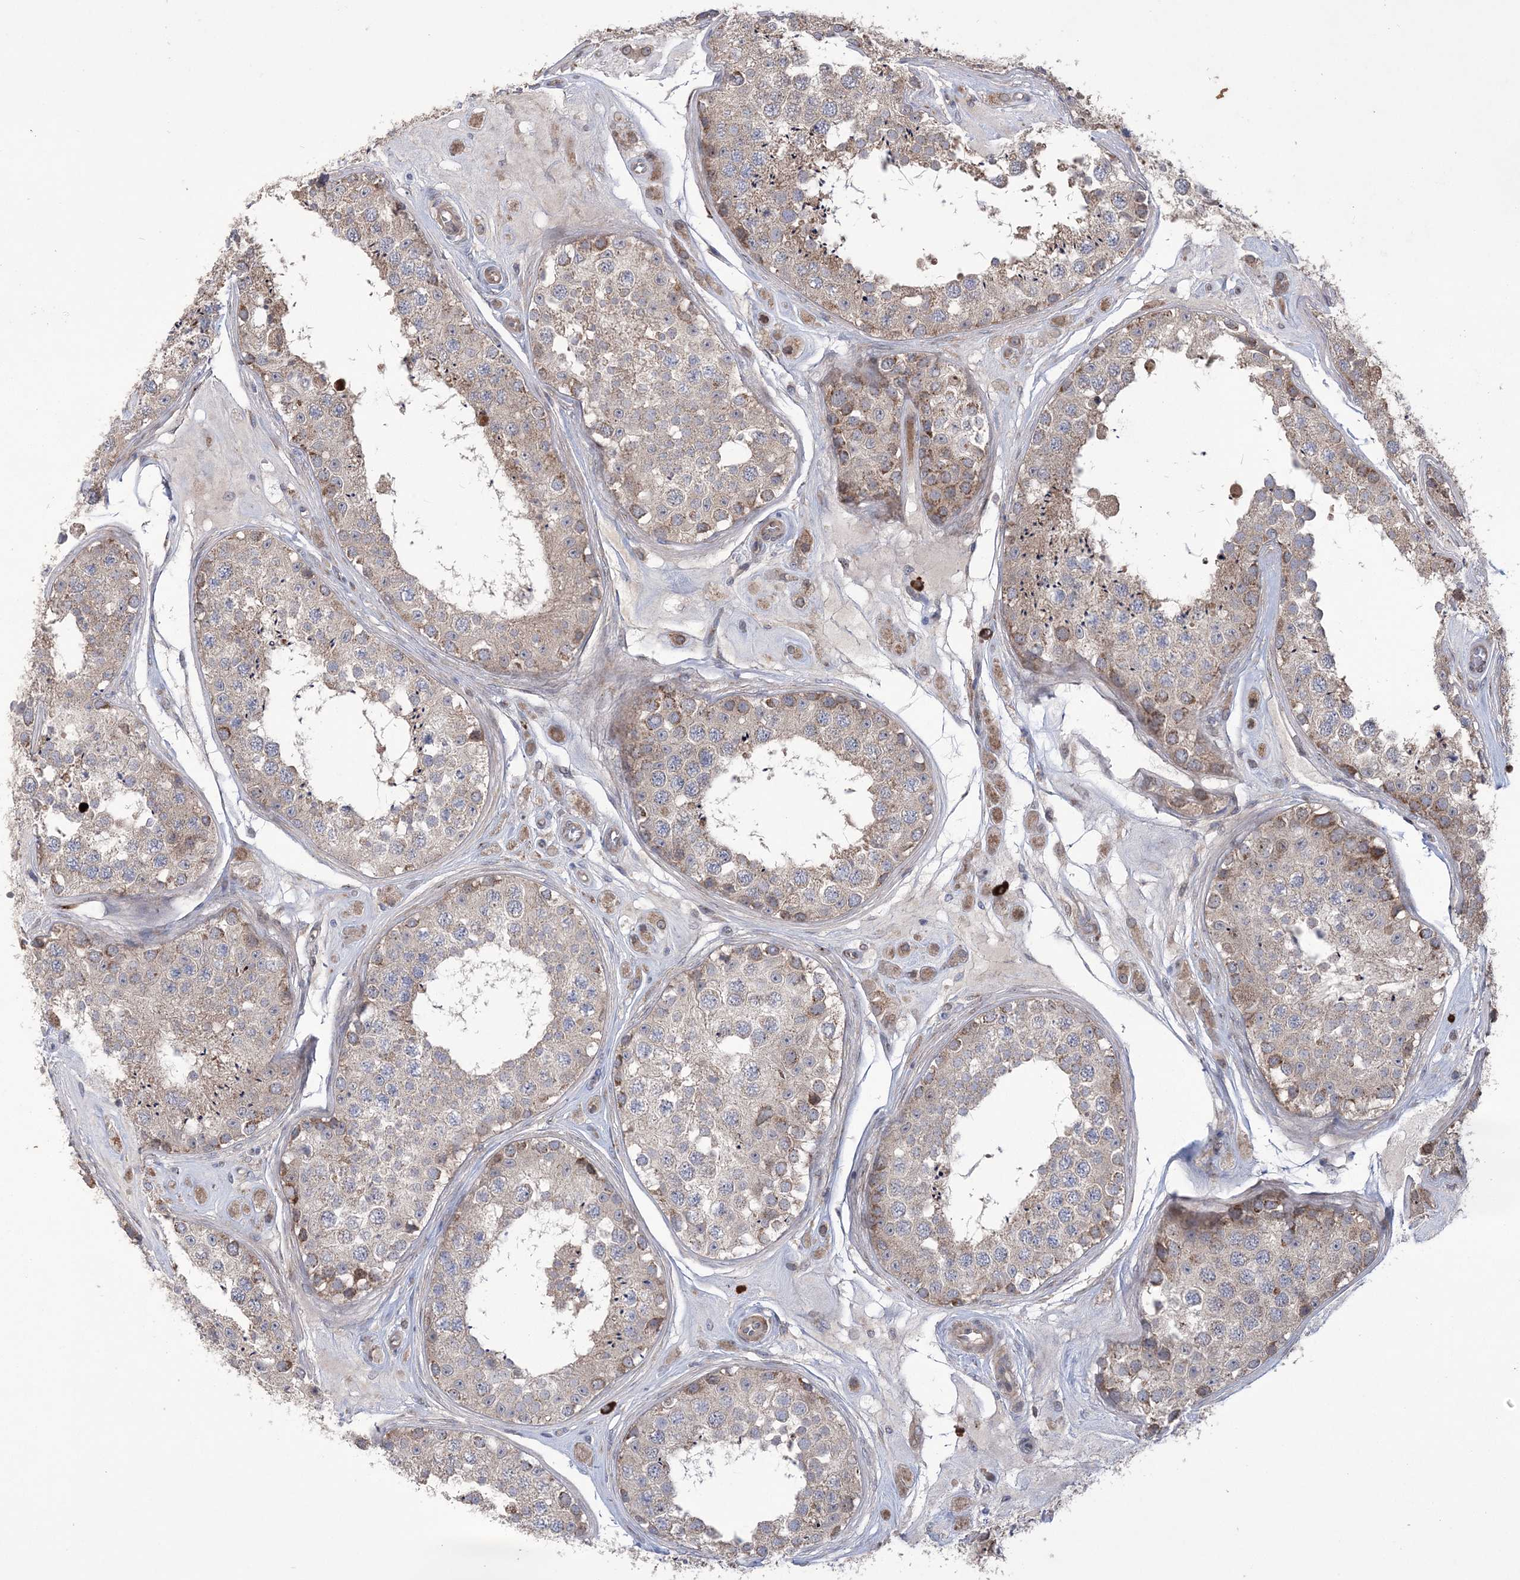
{"staining": {"intensity": "moderate", "quantity": "<25%", "location": "cytoplasmic/membranous"}, "tissue": "testis", "cell_type": "Cells in seminiferous ducts", "image_type": "normal", "snomed": [{"axis": "morphology", "description": "Normal tissue, NOS"}, {"axis": "topography", "description": "Testis"}], "caption": "About <25% of cells in seminiferous ducts in benign testis demonstrate moderate cytoplasmic/membranous protein staining as visualized by brown immunohistochemical staining.", "gene": "MTRF1L", "patient": {"sex": "male", "age": 25}}